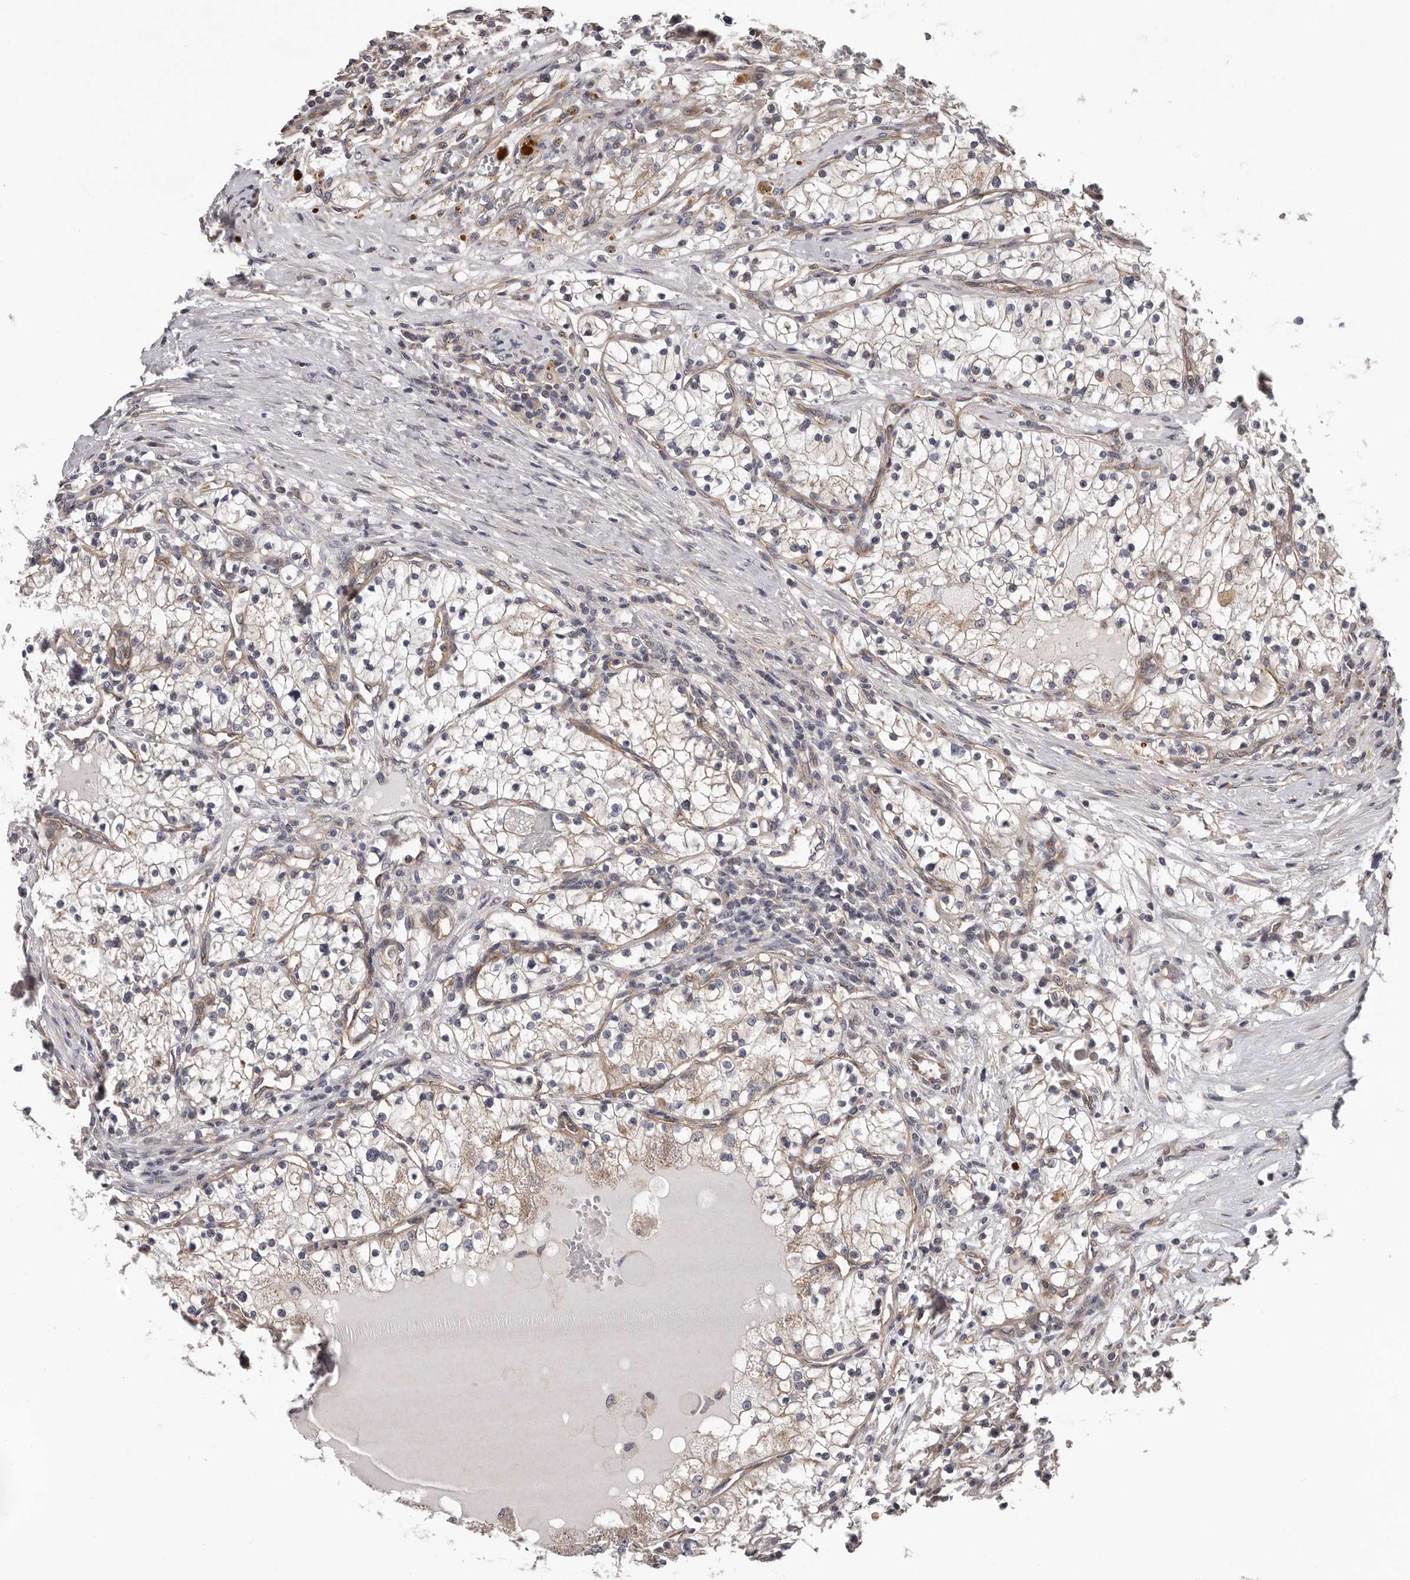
{"staining": {"intensity": "weak", "quantity": "25%-75%", "location": "cytoplasmic/membranous"}, "tissue": "renal cancer", "cell_type": "Tumor cells", "image_type": "cancer", "snomed": [{"axis": "morphology", "description": "Normal tissue, NOS"}, {"axis": "morphology", "description": "Adenocarcinoma, NOS"}, {"axis": "topography", "description": "Kidney"}], "caption": "Immunohistochemistry (IHC) (DAB (3,3'-diaminobenzidine)) staining of renal cancer displays weak cytoplasmic/membranous protein staining in approximately 25%-75% of tumor cells.", "gene": "VPS37A", "patient": {"sex": "male", "age": 68}}